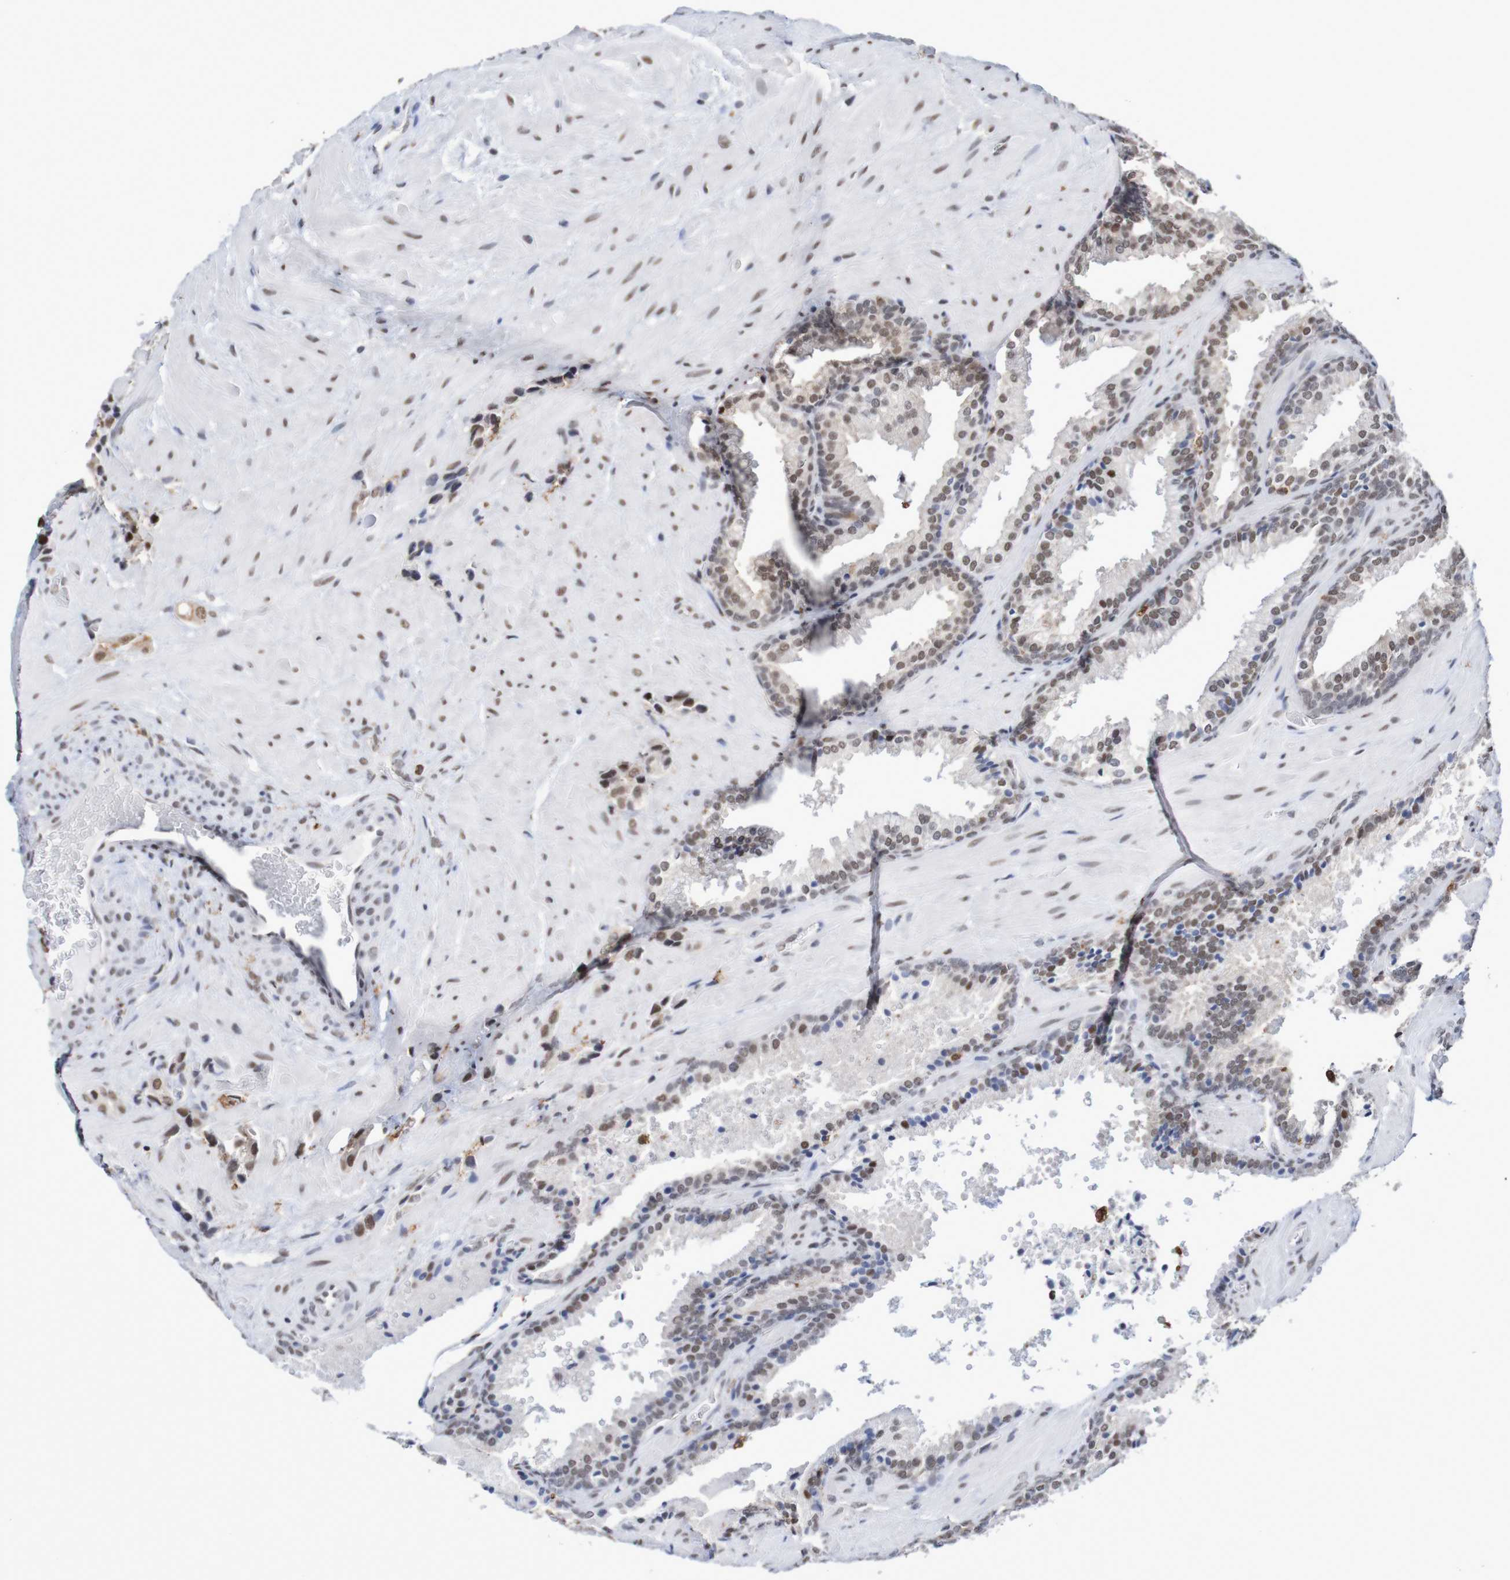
{"staining": {"intensity": "moderate", "quantity": "25%-75%", "location": "nuclear"}, "tissue": "prostate cancer", "cell_type": "Tumor cells", "image_type": "cancer", "snomed": [{"axis": "morphology", "description": "Adenocarcinoma, High grade"}, {"axis": "topography", "description": "Prostate"}], "caption": "An image of prostate cancer (adenocarcinoma (high-grade)) stained for a protein exhibits moderate nuclear brown staining in tumor cells.", "gene": "MRTFB", "patient": {"sex": "male", "age": 64}}